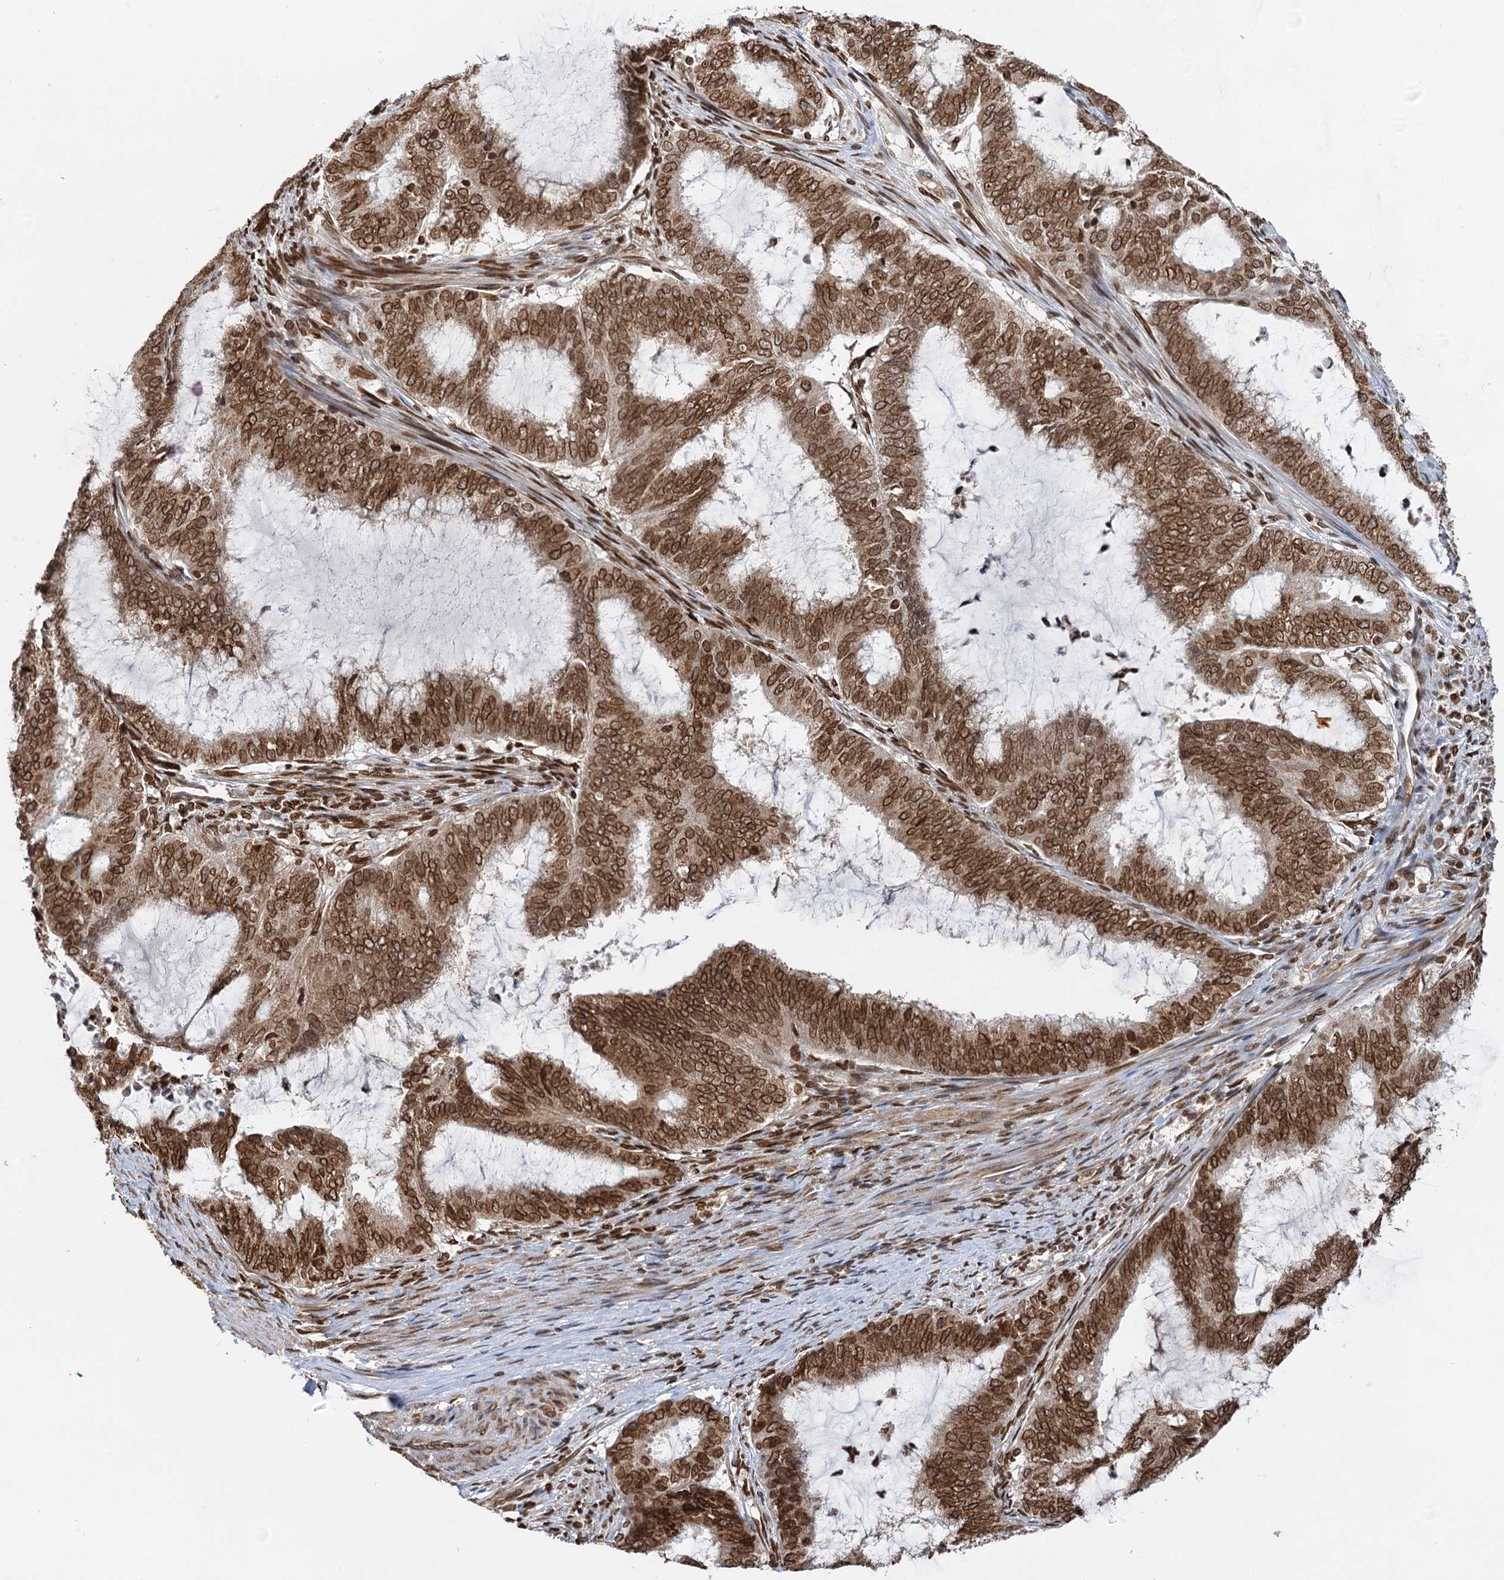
{"staining": {"intensity": "strong", "quantity": ">75%", "location": "cytoplasmic/membranous,nuclear"}, "tissue": "endometrial cancer", "cell_type": "Tumor cells", "image_type": "cancer", "snomed": [{"axis": "morphology", "description": "Adenocarcinoma, NOS"}, {"axis": "topography", "description": "Endometrium"}], "caption": "Endometrial cancer stained with a protein marker shows strong staining in tumor cells.", "gene": "ZC3H13", "patient": {"sex": "female", "age": 51}}